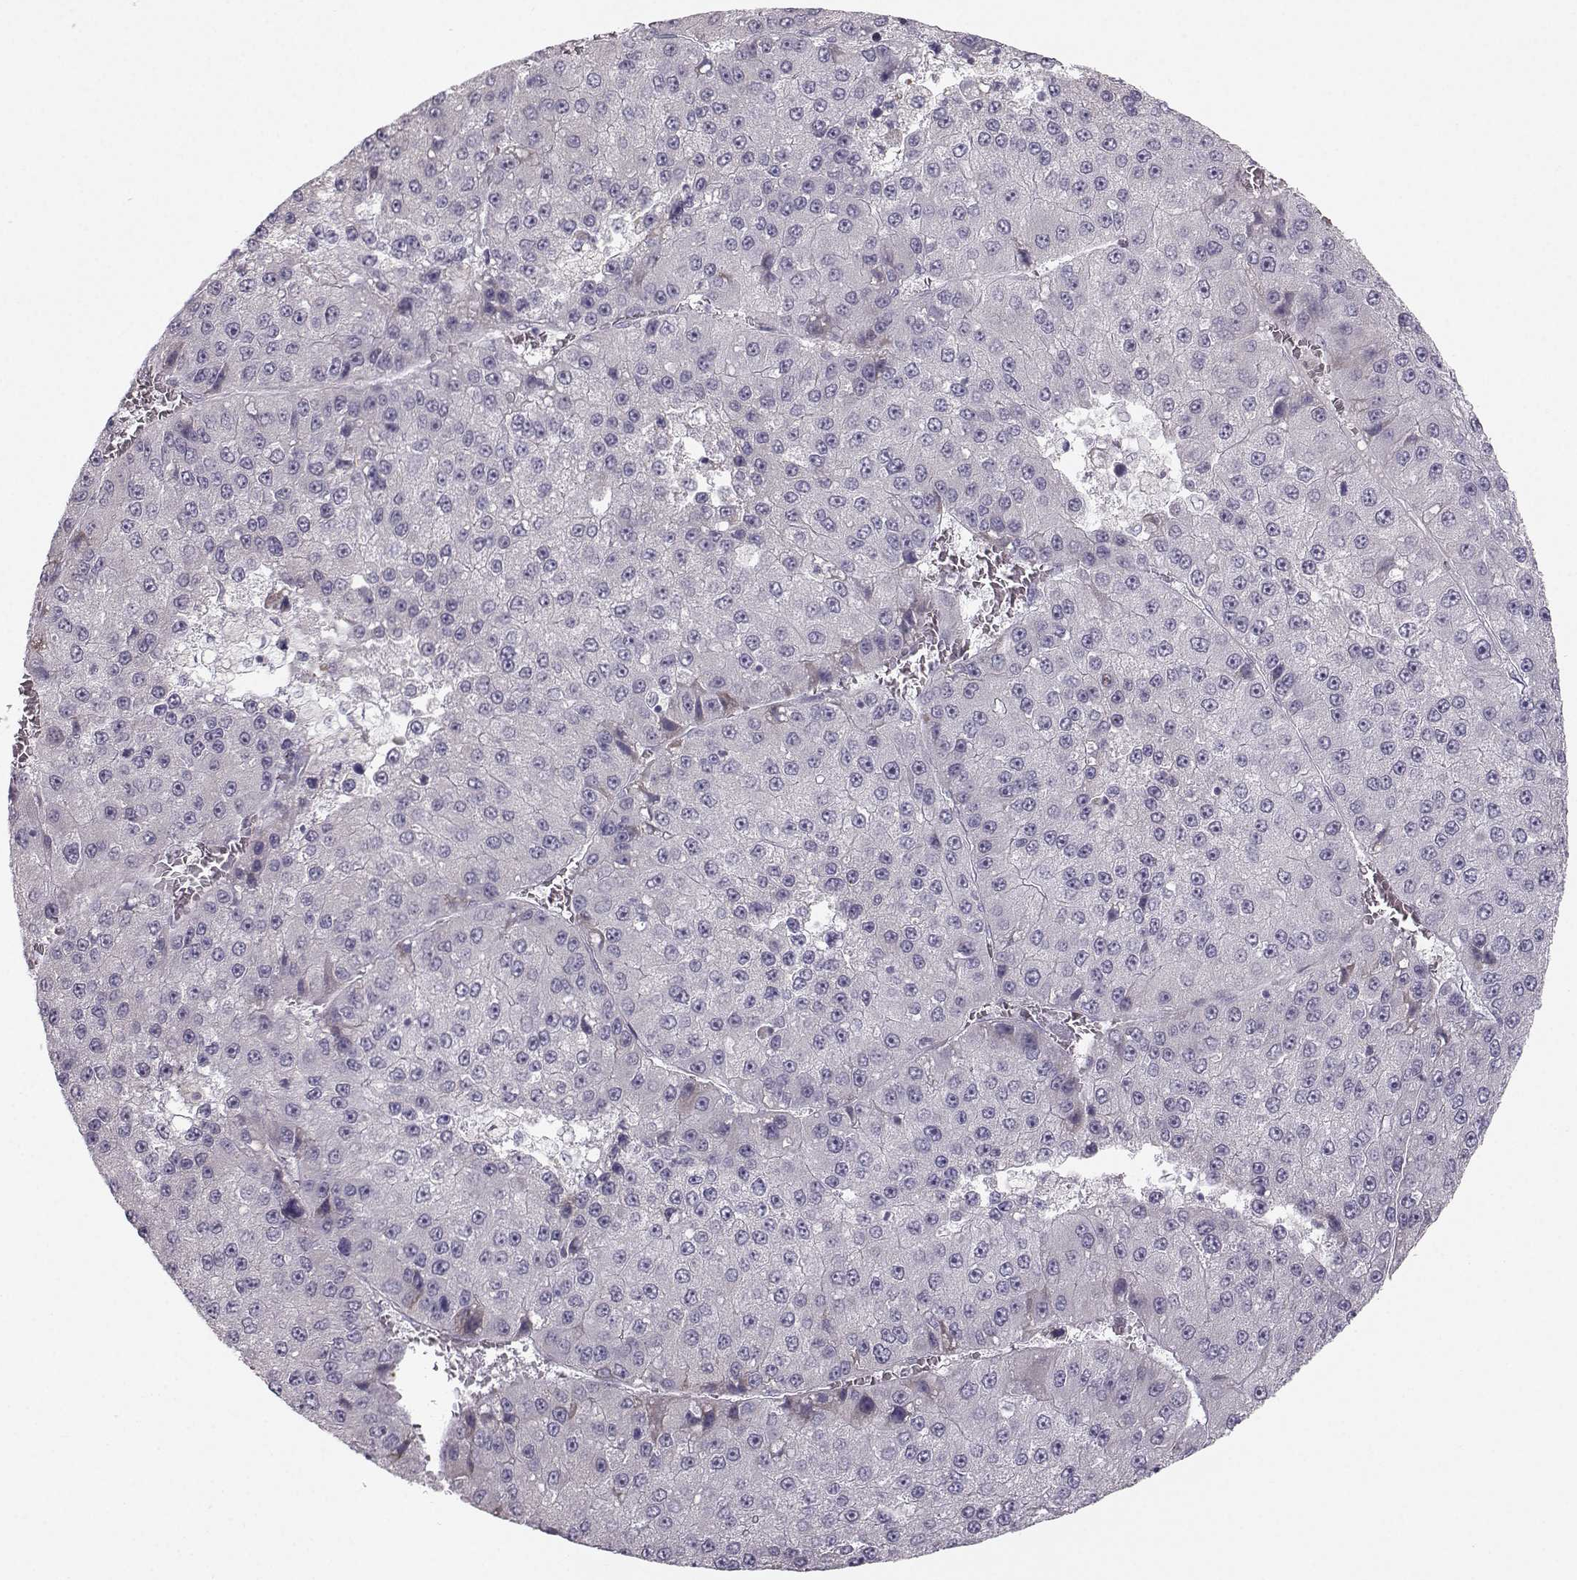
{"staining": {"intensity": "negative", "quantity": "none", "location": "none"}, "tissue": "liver cancer", "cell_type": "Tumor cells", "image_type": "cancer", "snomed": [{"axis": "morphology", "description": "Carcinoma, Hepatocellular, NOS"}, {"axis": "topography", "description": "Liver"}], "caption": "IHC of hepatocellular carcinoma (liver) shows no expression in tumor cells. The staining was performed using DAB to visualize the protein expression in brown, while the nuclei were stained in blue with hematoxylin (Magnification: 20x).", "gene": "CASR", "patient": {"sex": "female", "age": 73}}